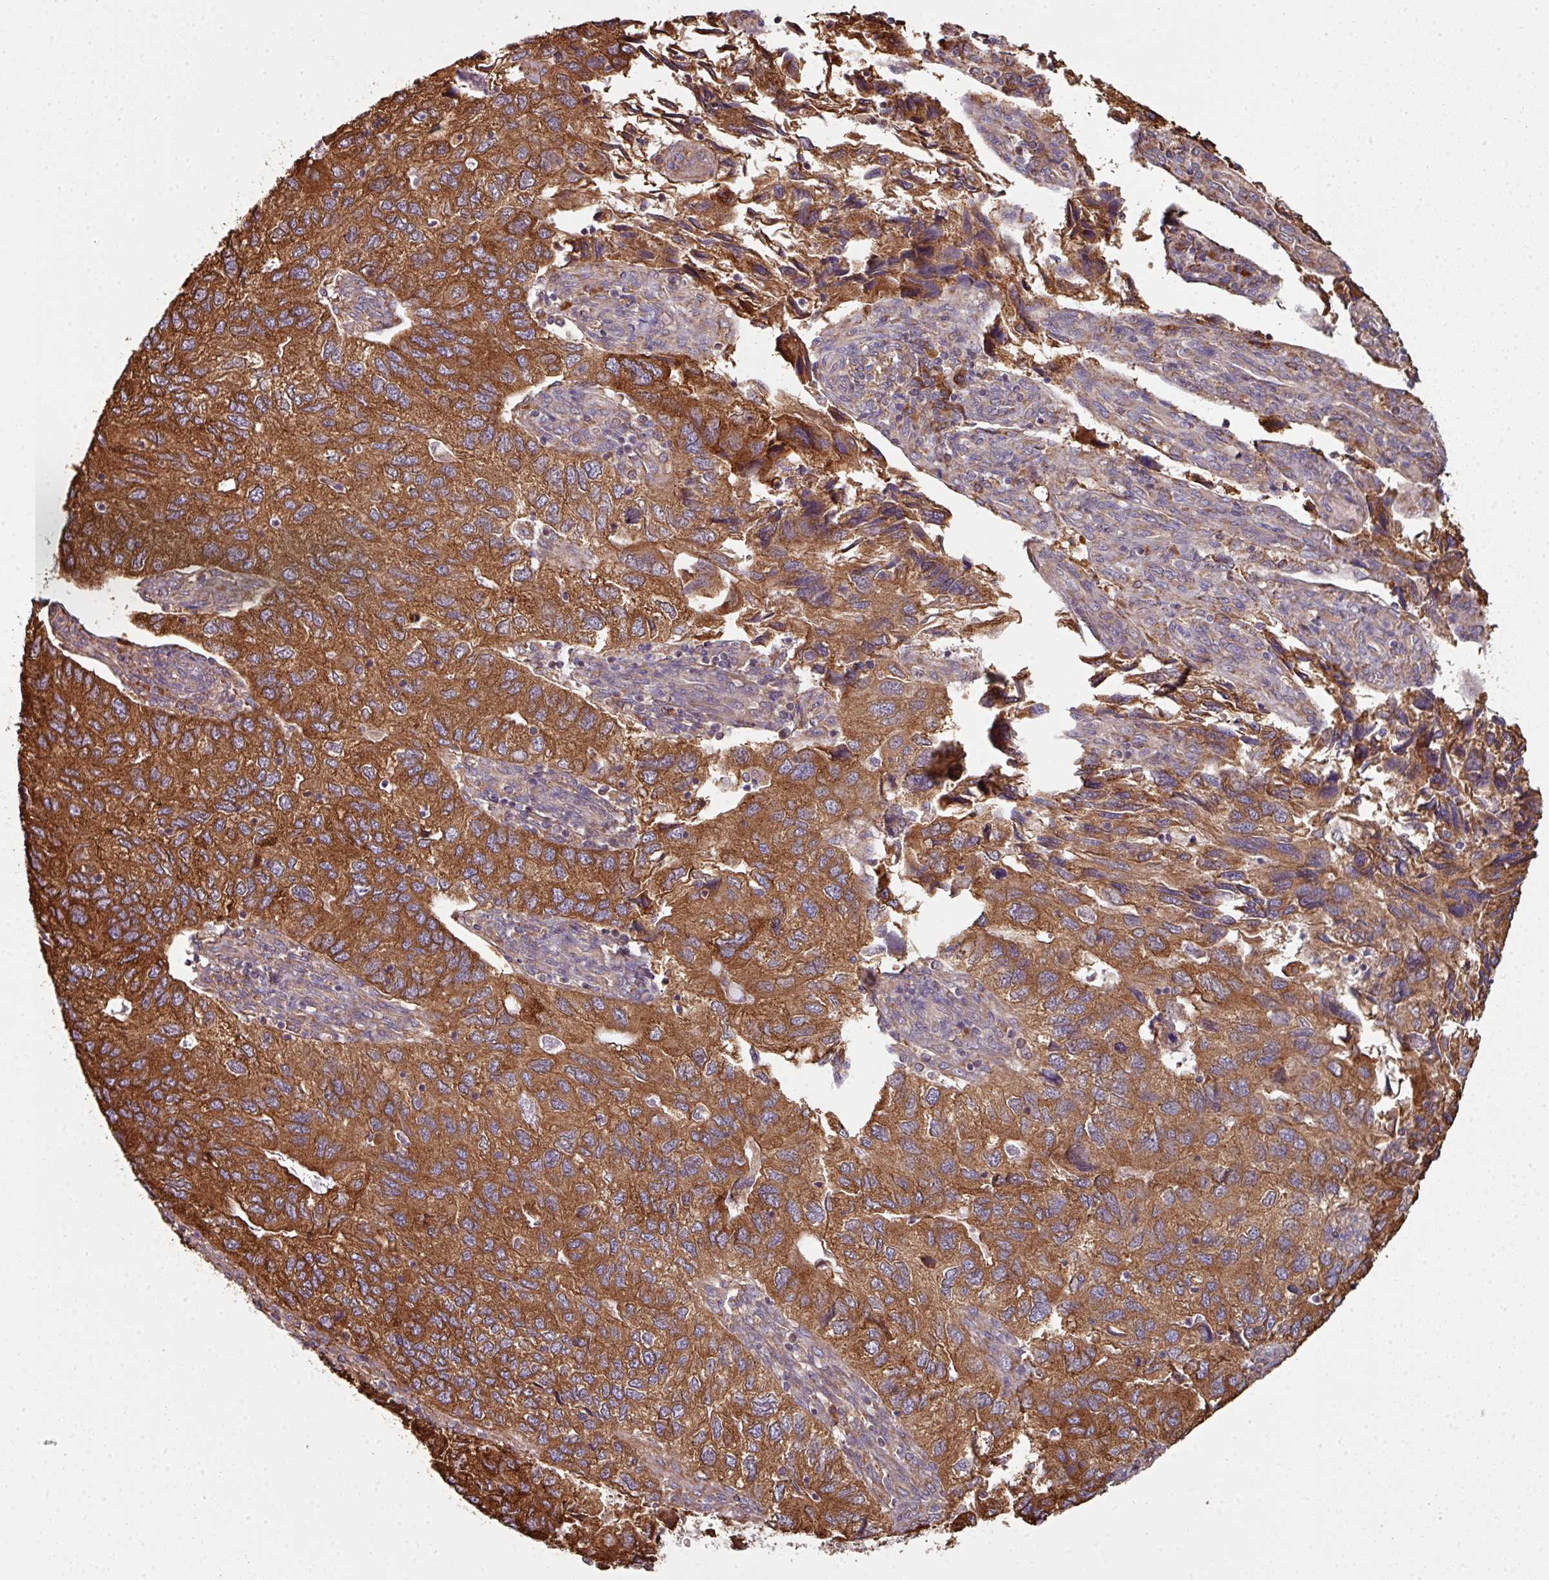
{"staining": {"intensity": "strong", "quantity": ">75%", "location": "cytoplasmic/membranous"}, "tissue": "endometrial cancer", "cell_type": "Tumor cells", "image_type": "cancer", "snomed": [{"axis": "morphology", "description": "Carcinoma, NOS"}, {"axis": "topography", "description": "Uterus"}], "caption": "Immunohistochemistry (DAB (3,3'-diaminobenzidine)) staining of human endometrial carcinoma displays strong cytoplasmic/membranous protein staining in approximately >75% of tumor cells.", "gene": "FAT4", "patient": {"sex": "female", "age": 76}}